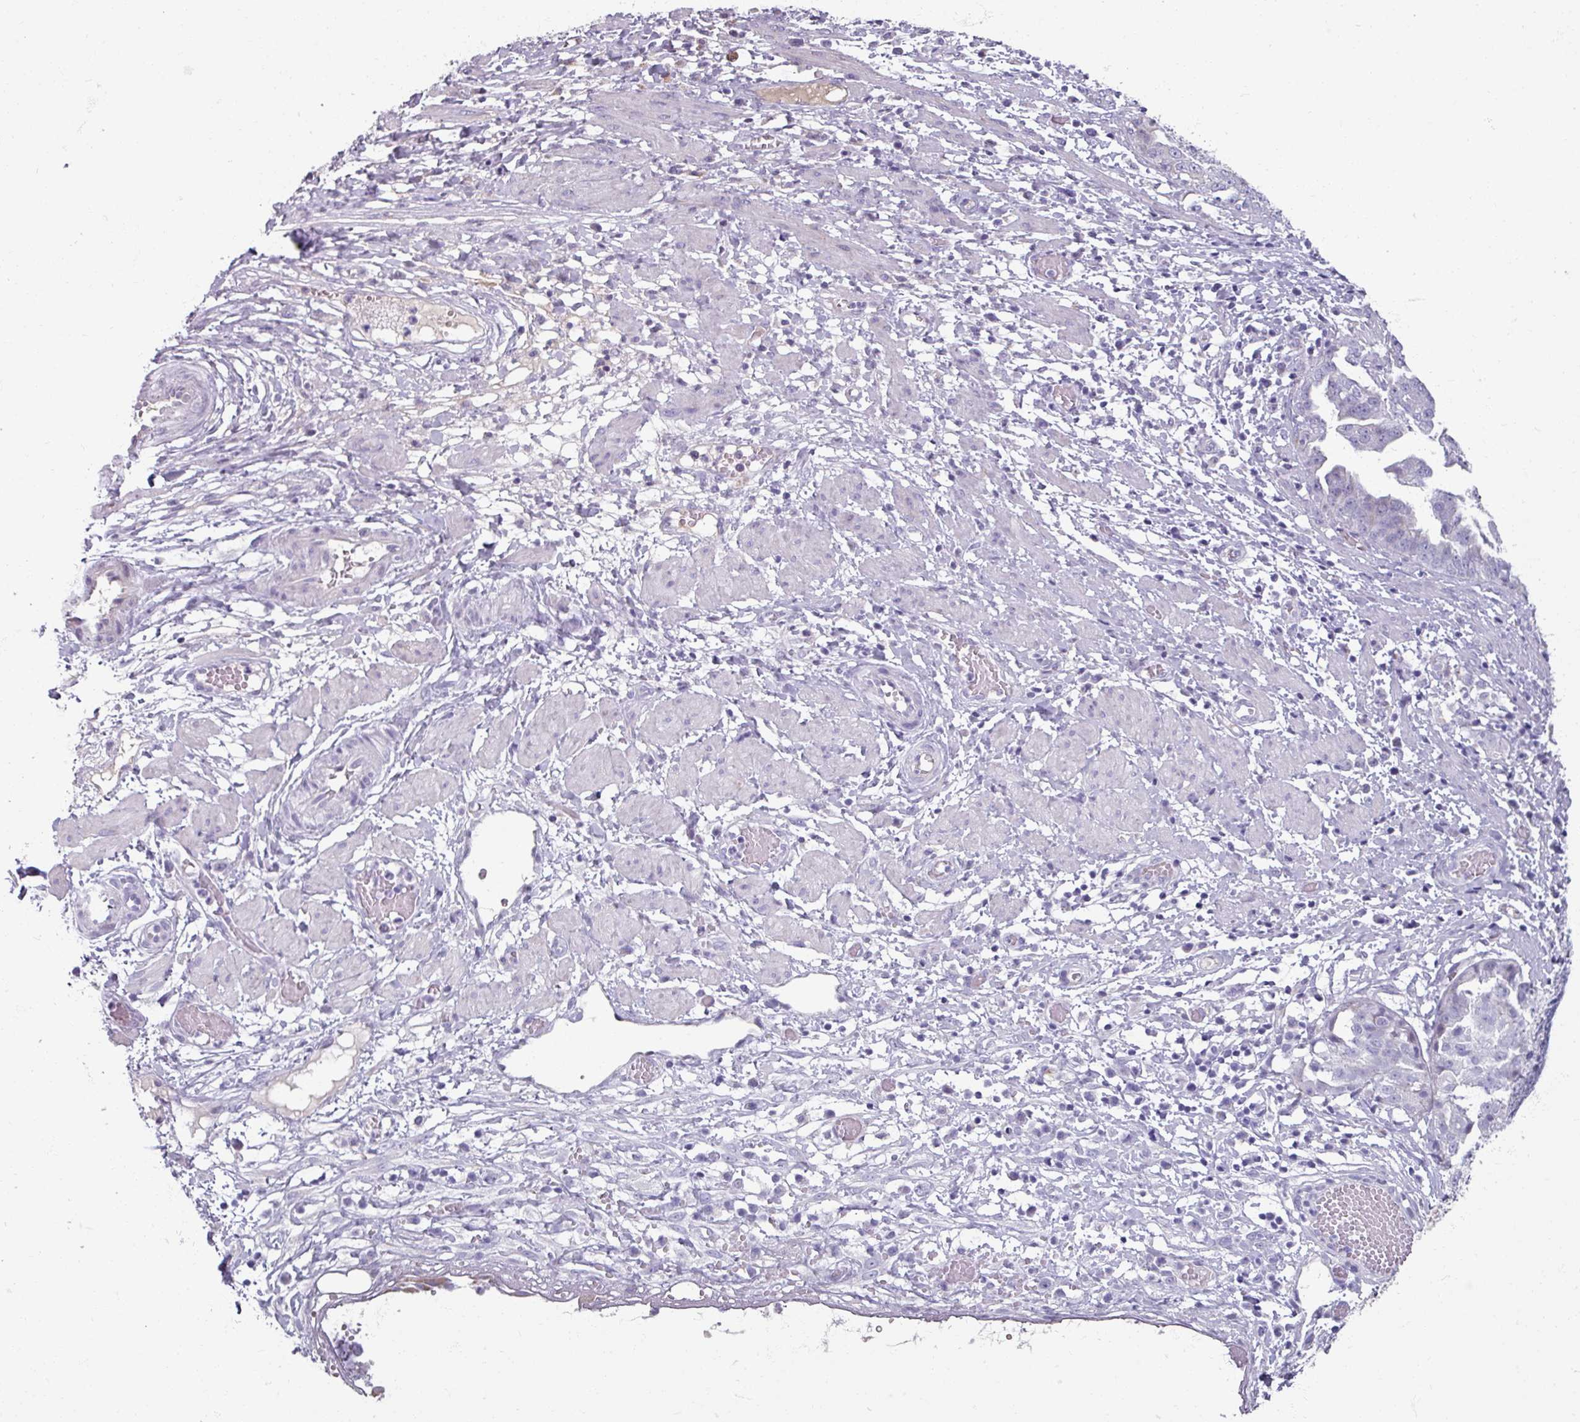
{"staining": {"intensity": "negative", "quantity": "none", "location": "none"}, "tissue": "ovarian cancer", "cell_type": "Tumor cells", "image_type": "cancer", "snomed": [{"axis": "morphology", "description": "Cystadenocarcinoma, serous, NOS"}, {"axis": "topography", "description": "Ovary"}], "caption": "Human ovarian cancer stained for a protein using immunohistochemistry (IHC) demonstrates no positivity in tumor cells.", "gene": "SPESP1", "patient": {"sex": "female", "age": 58}}